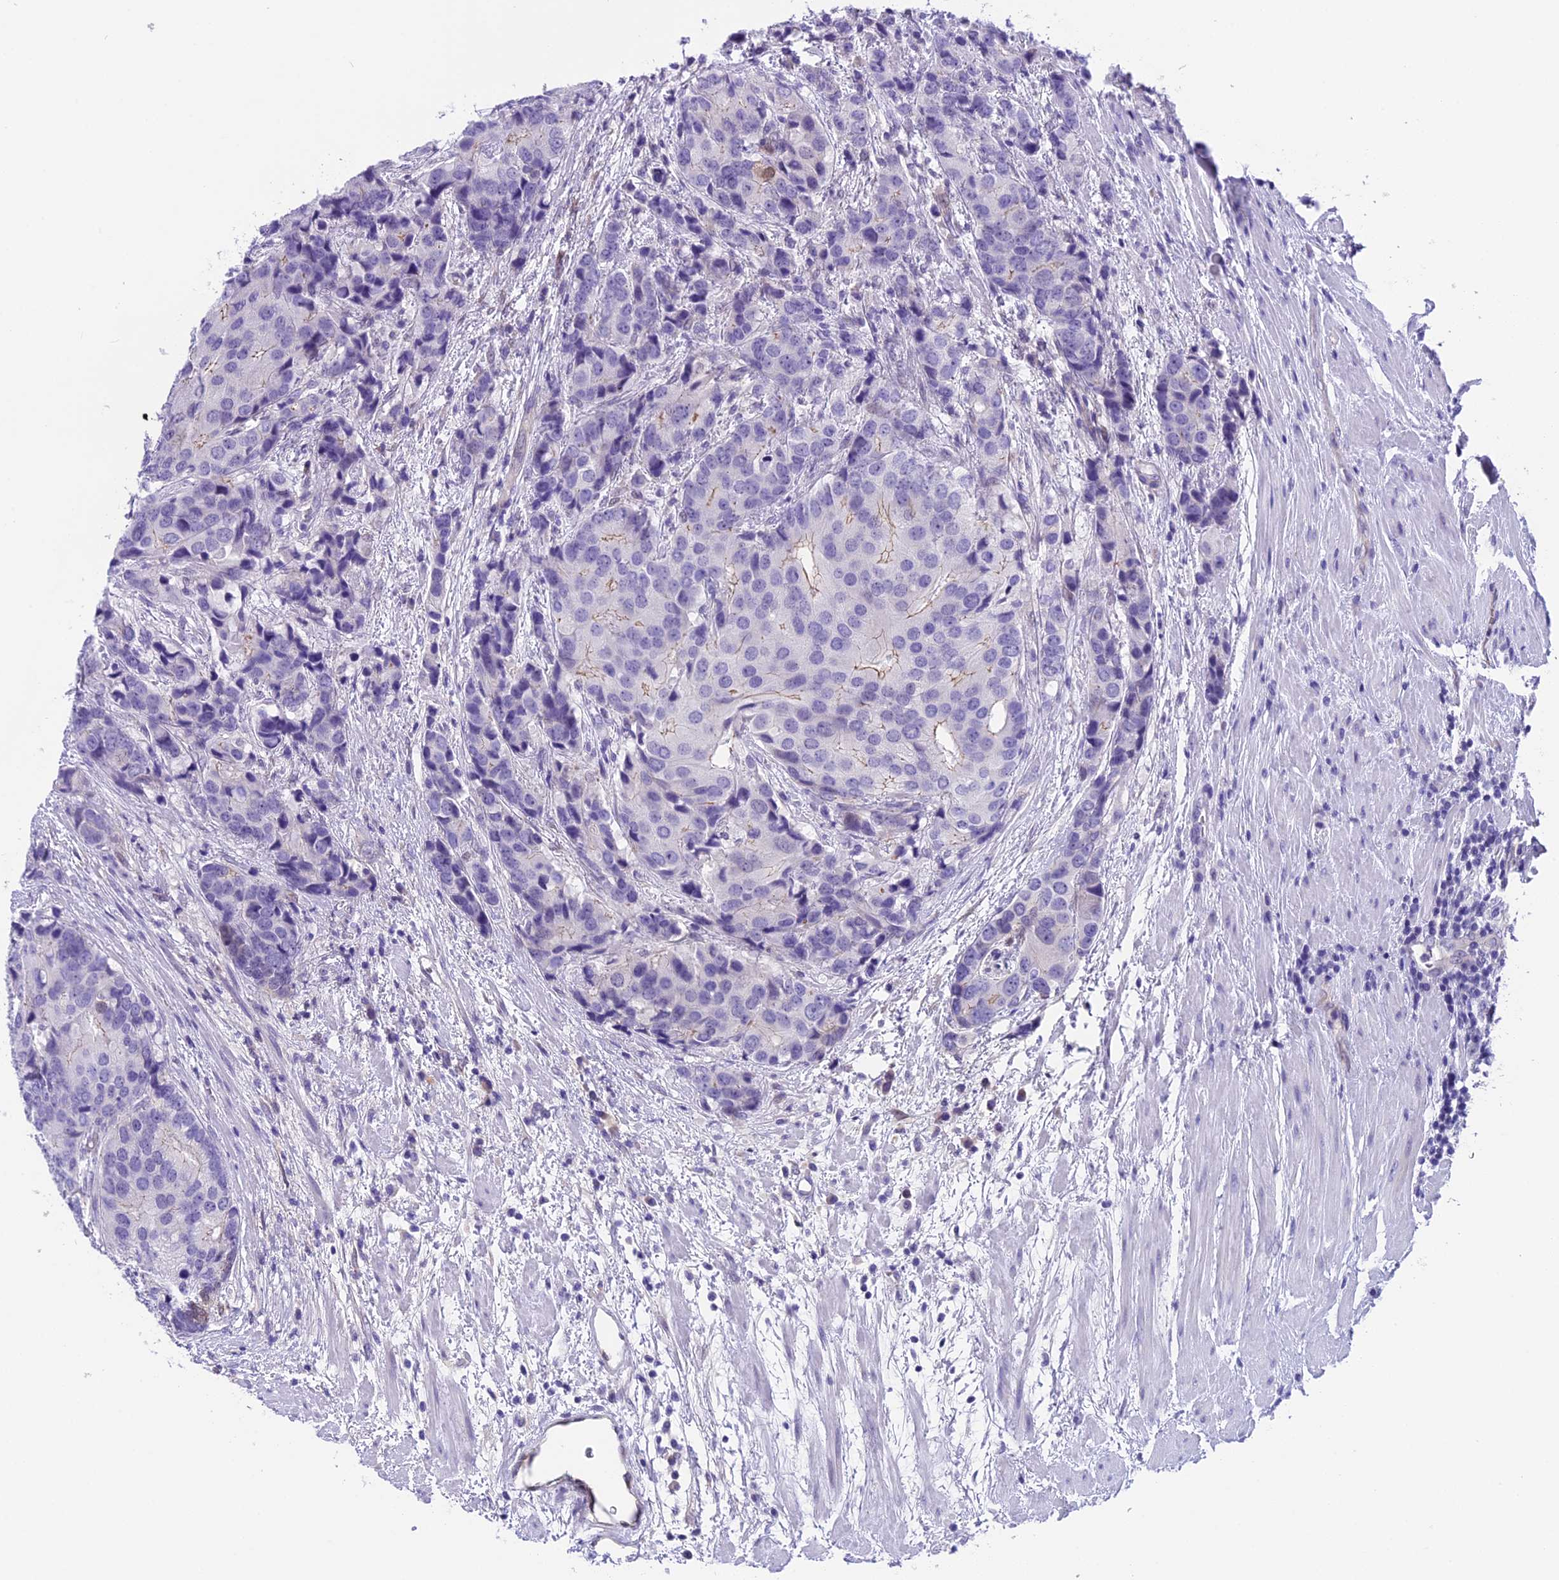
{"staining": {"intensity": "negative", "quantity": "none", "location": "none"}, "tissue": "prostate cancer", "cell_type": "Tumor cells", "image_type": "cancer", "snomed": [{"axis": "morphology", "description": "Adenocarcinoma, High grade"}, {"axis": "topography", "description": "Prostate"}], "caption": "Immunohistochemistry (IHC) of human prostate cancer (adenocarcinoma (high-grade)) exhibits no expression in tumor cells.", "gene": "PRR15", "patient": {"sex": "male", "age": 62}}